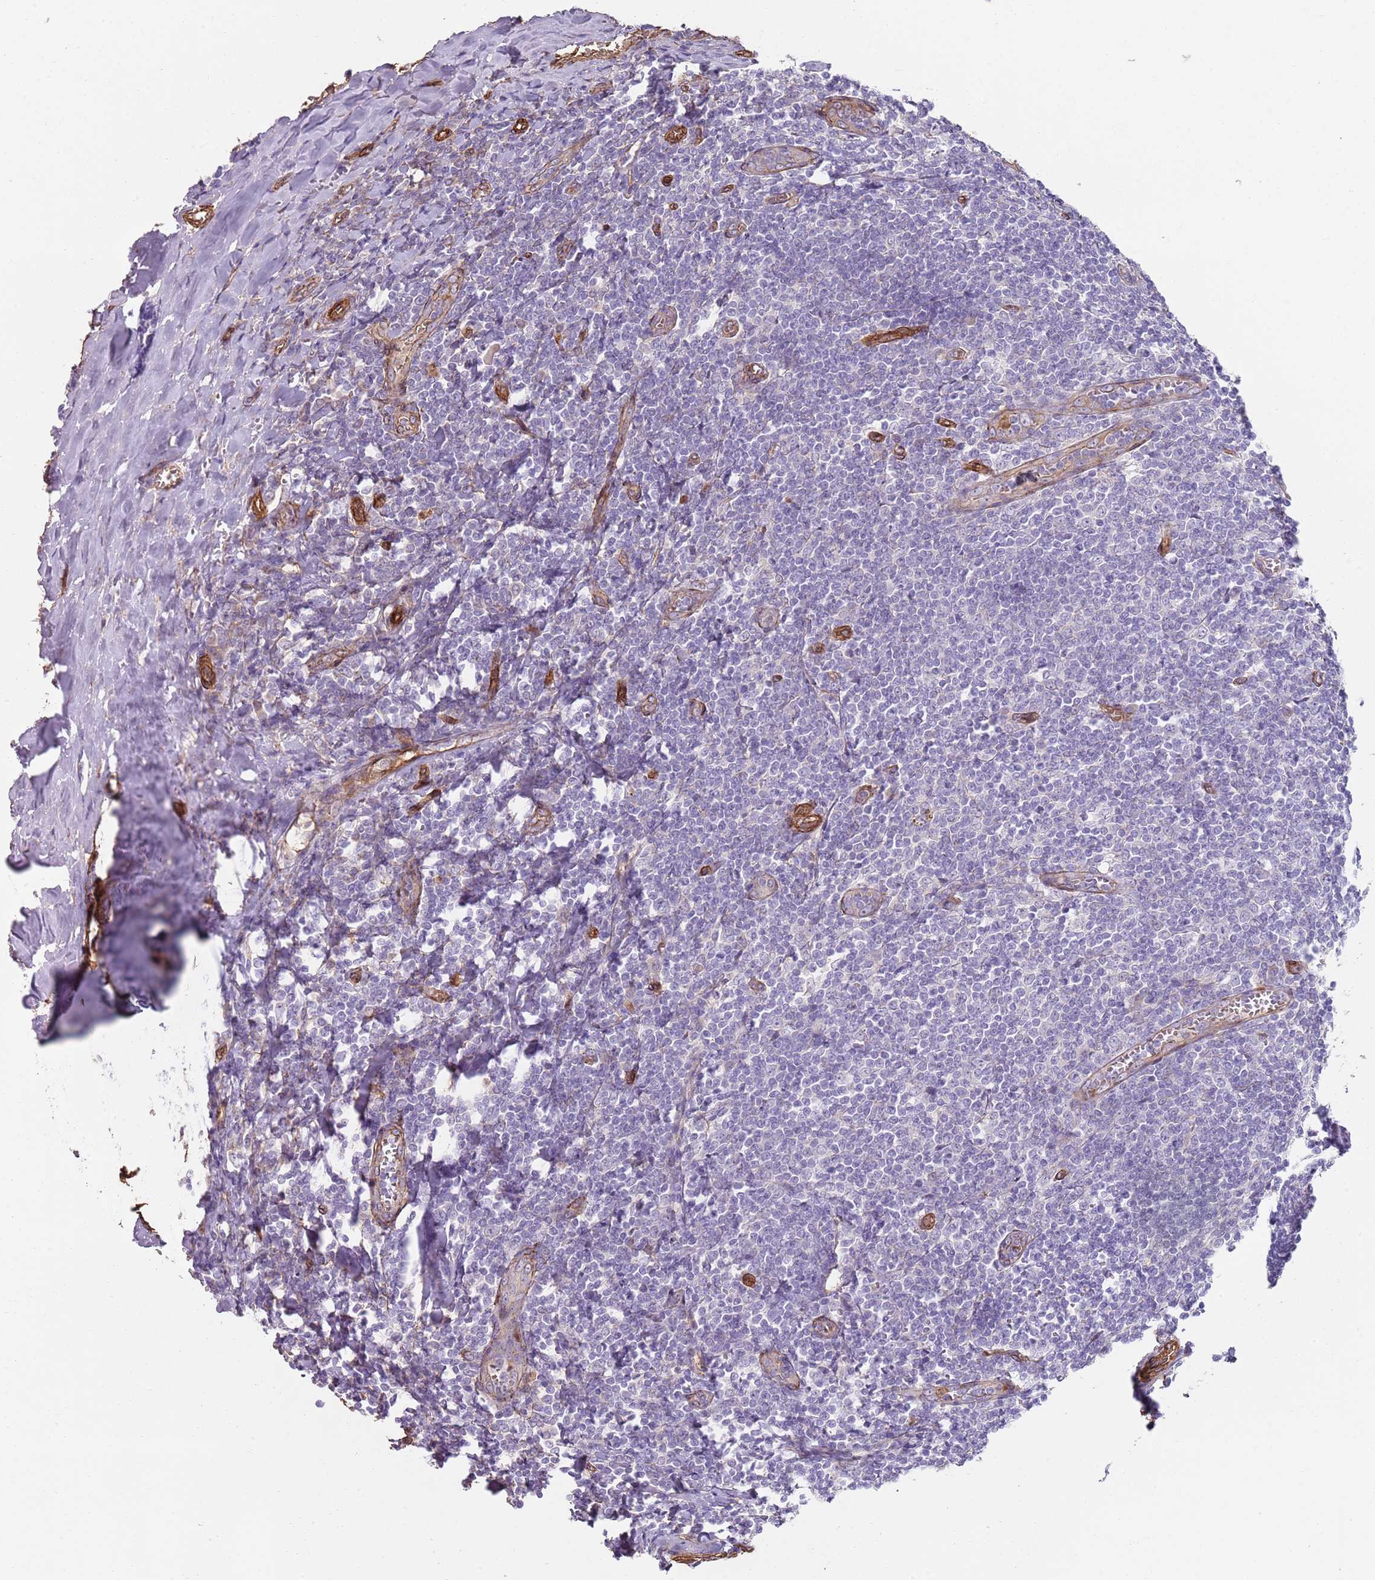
{"staining": {"intensity": "negative", "quantity": "none", "location": "none"}, "tissue": "tonsil", "cell_type": "Germinal center cells", "image_type": "normal", "snomed": [{"axis": "morphology", "description": "Normal tissue, NOS"}, {"axis": "topography", "description": "Tonsil"}], "caption": "IHC image of unremarkable human tonsil stained for a protein (brown), which shows no expression in germinal center cells. (Brightfield microscopy of DAB immunohistochemistry (IHC) at high magnification).", "gene": "PHLPP2", "patient": {"sex": "male", "age": 27}}